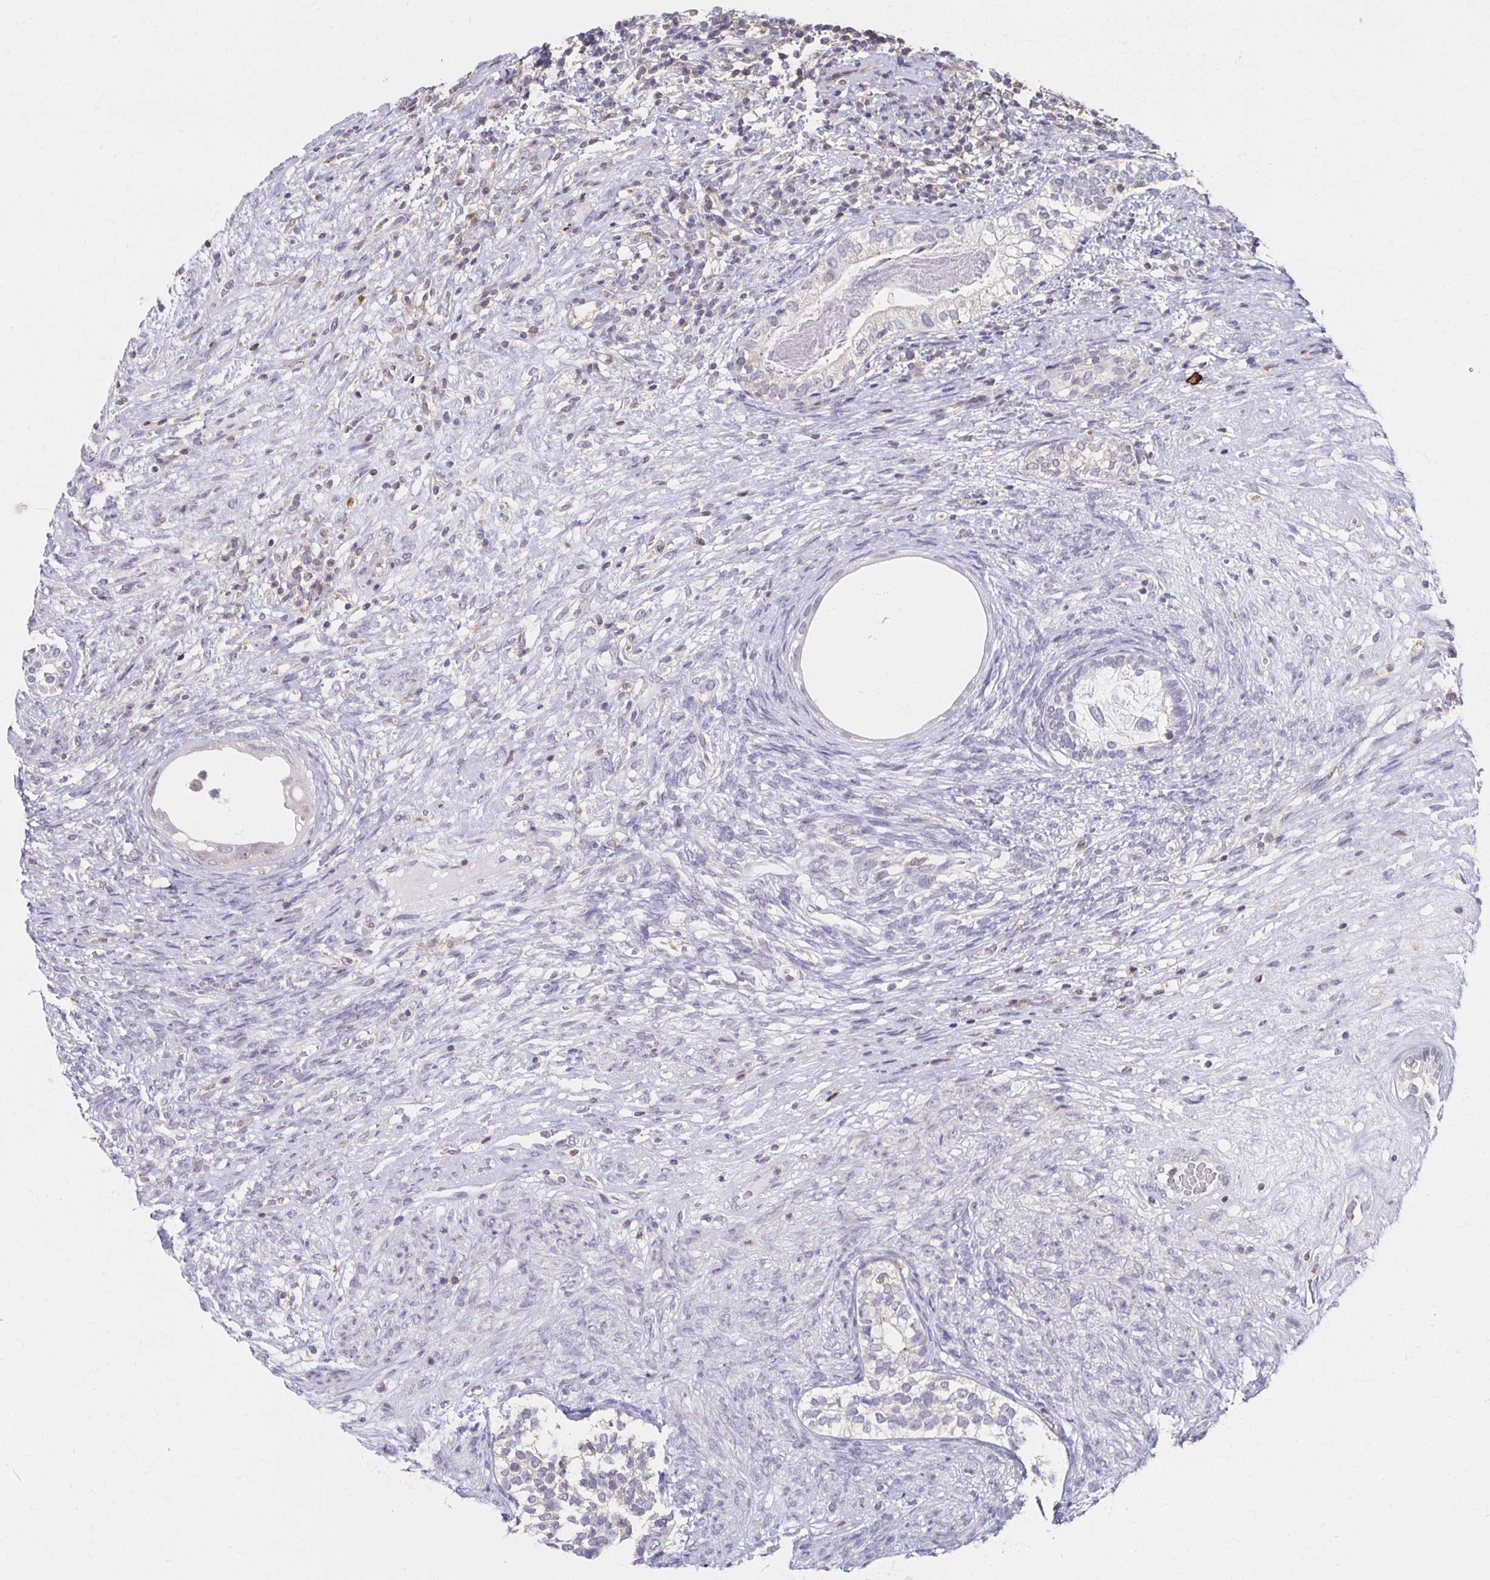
{"staining": {"intensity": "negative", "quantity": "none", "location": "none"}, "tissue": "testis cancer", "cell_type": "Tumor cells", "image_type": "cancer", "snomed": [{"axis": "morphology", "description": "Seminoma, NOS"}, {"axis": "morphology", "description": "Carcinoma, Embryonal, NOS"}, {"axis": "topography", "description": "Testis"}], "caption": "Protein analysis of testis cancer shows no significant staining in tumor cells.", "gene": "ZNF692", "patient": {"sex": "male", "age": 41}}